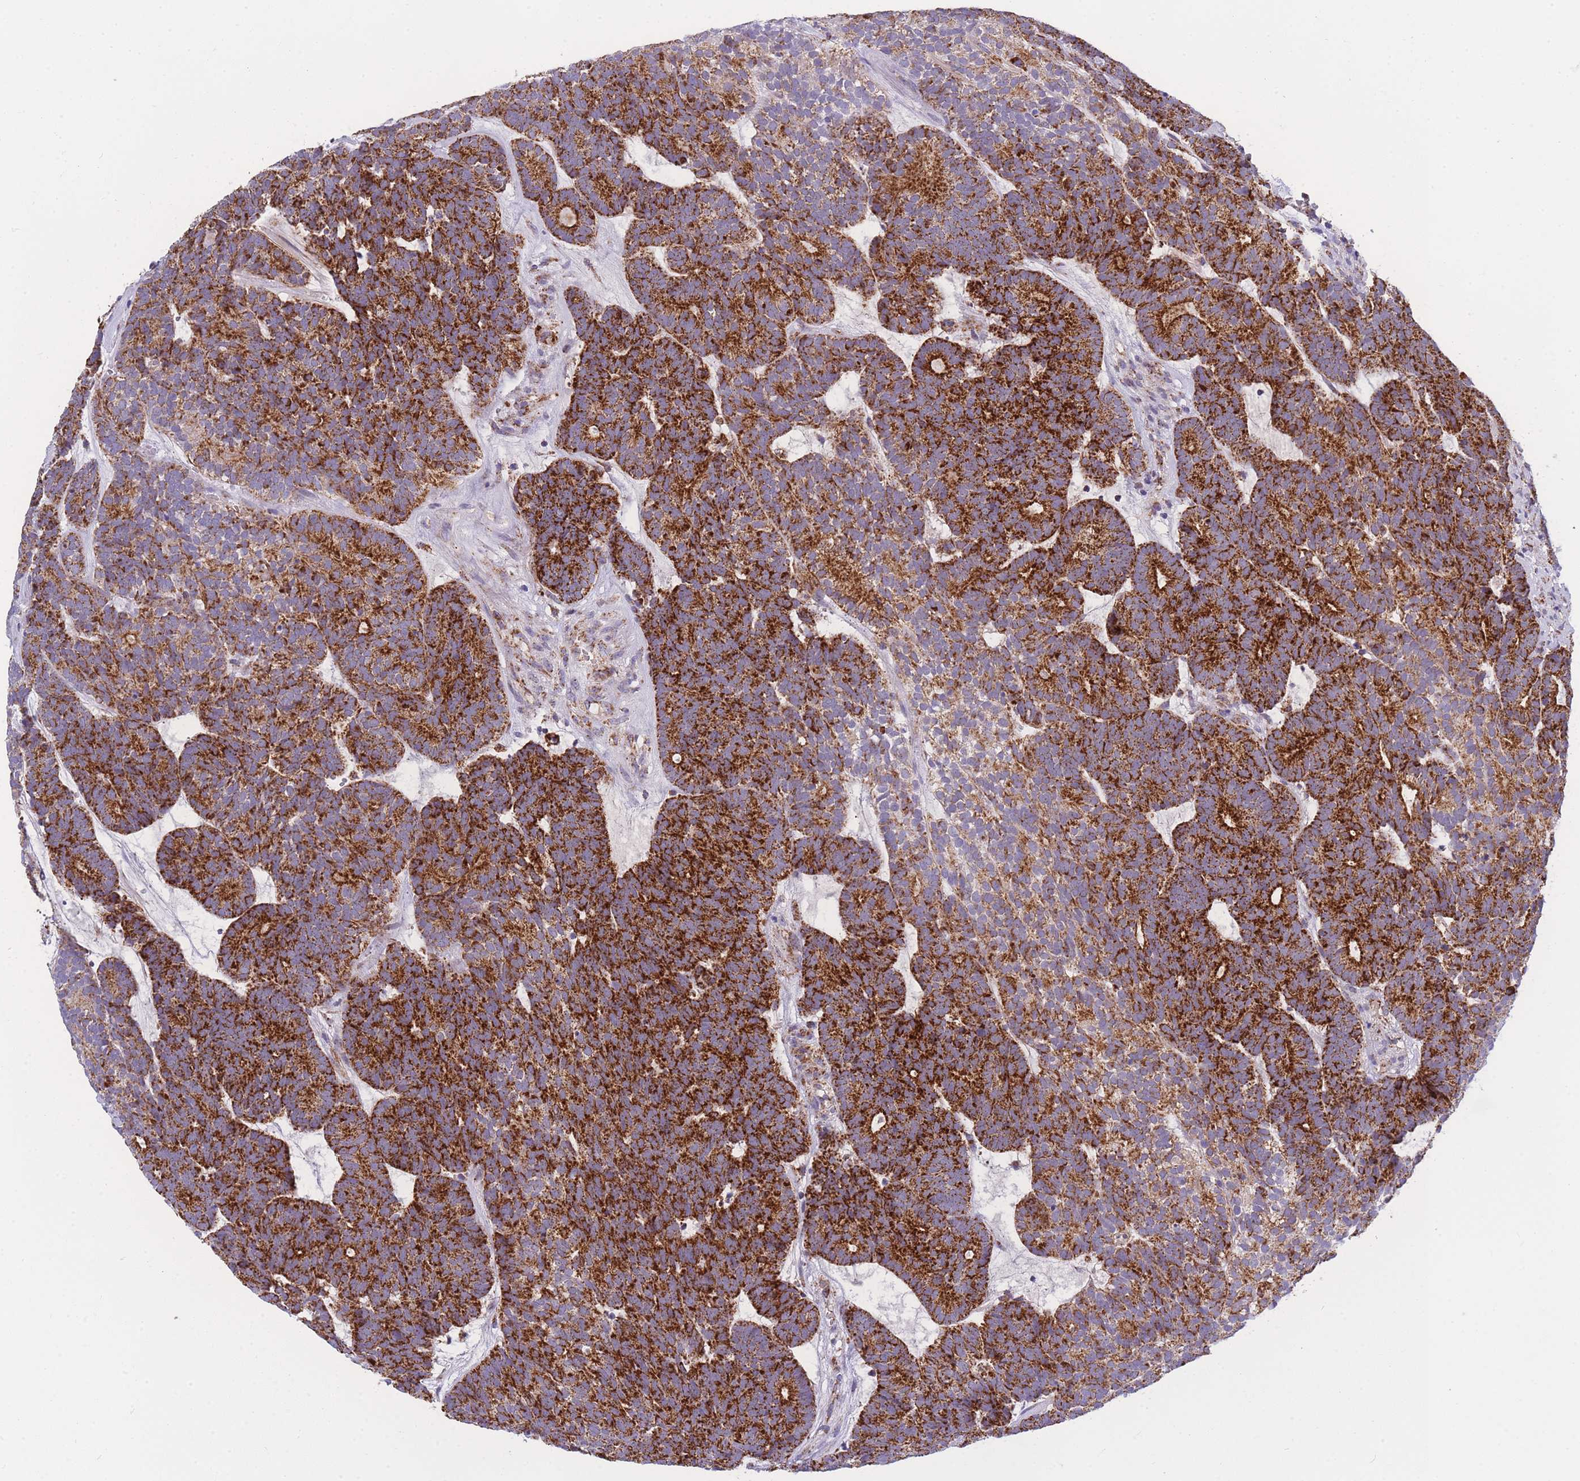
{"staining": {"intensity": "strong", "quantity": ">75%", "location": "cytoplasmic/membranous"}, "tissue": "head and neck cancer", "cell_type": "Tumor cells", "image_type": "cancer", "snomed": [{"axis": "morphology", "description": "Adenocarcinoma, NOS"}, {"axis": "topography", "description": "Head-Neck"}], "caption": "Protein staining shows strong cytoplasmic/membranous positivity in about >75% of tumor cells in head and neck cancer (adenocarcinoma).", "gene": "MRPS11", "patient": {"sex": "female", "age": 81}}